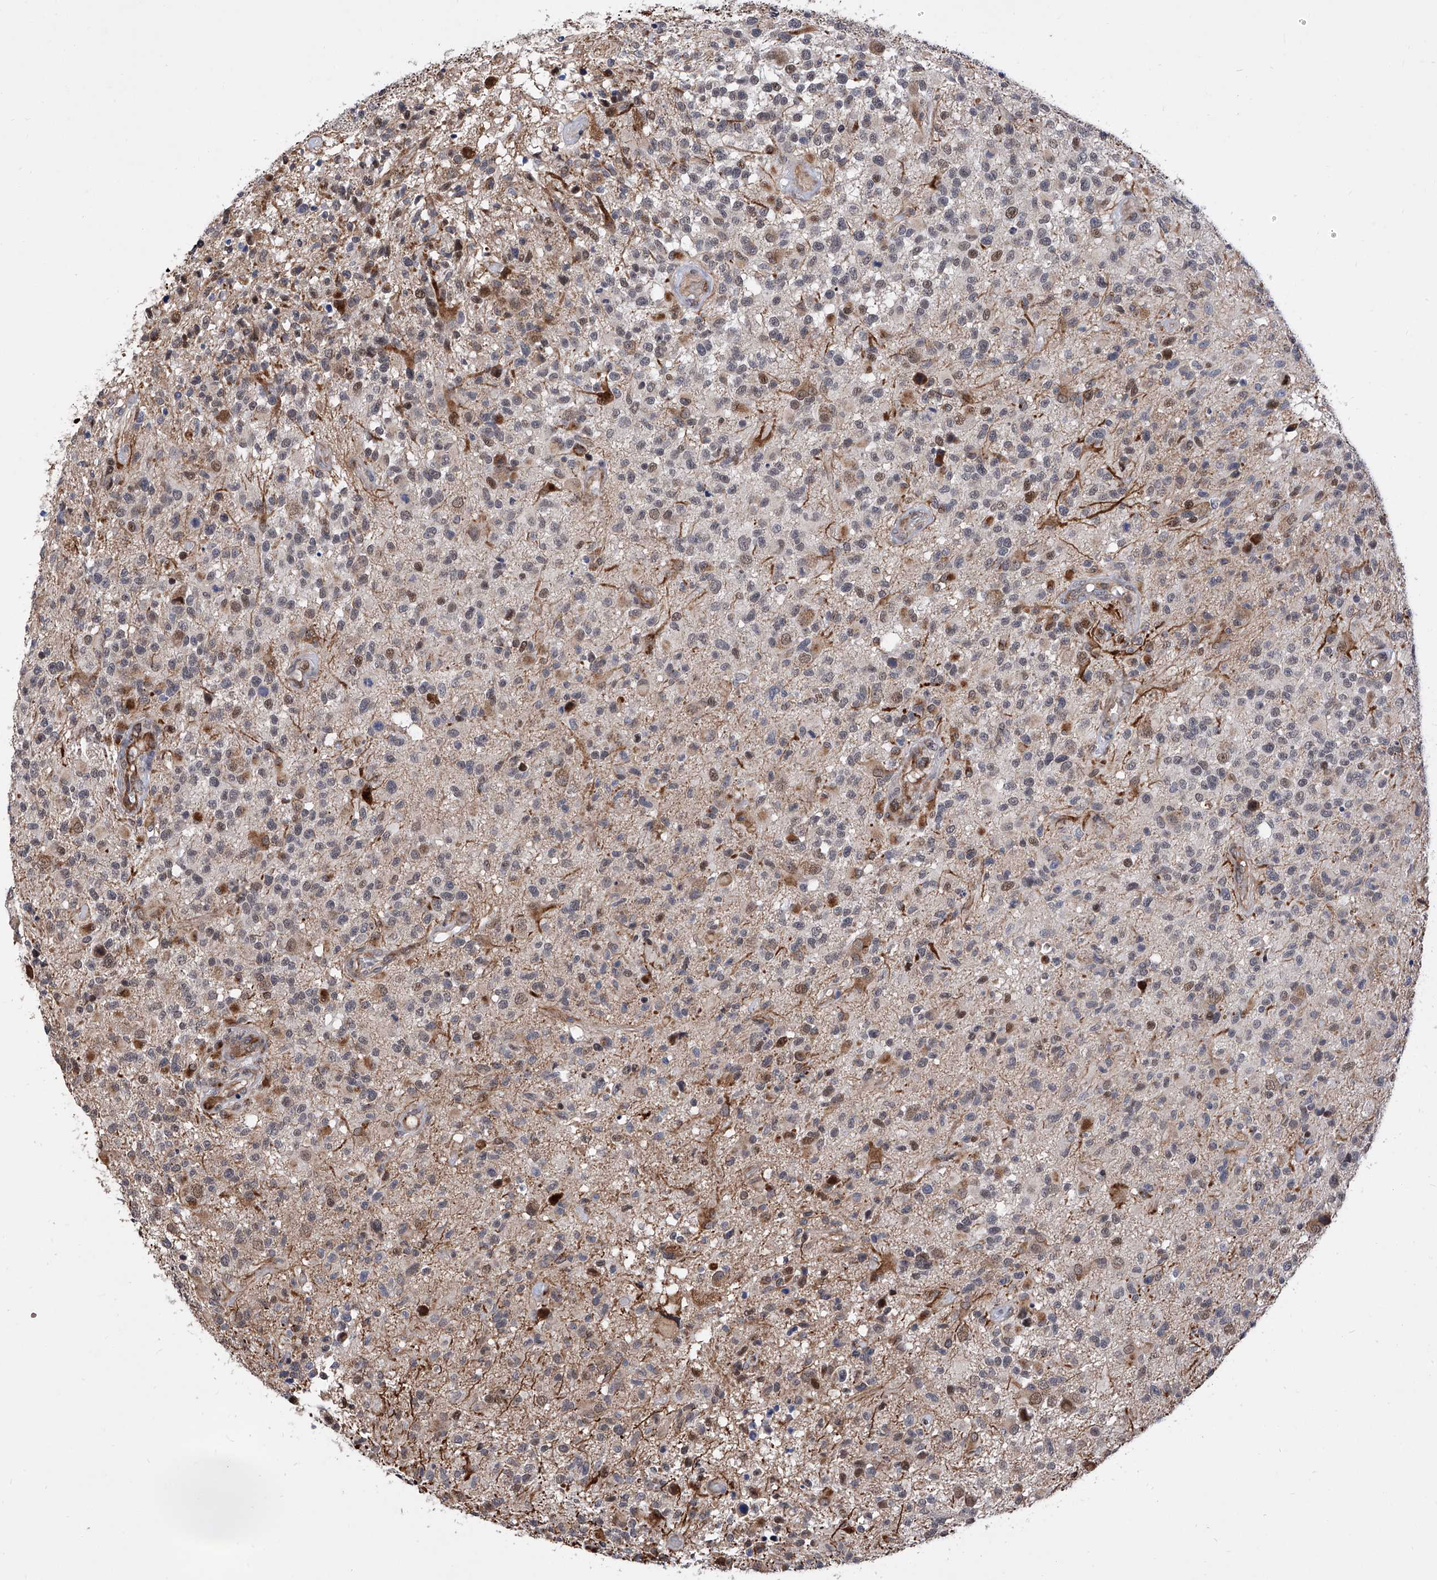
{"staining": {"intensity": "moderate", "quantity": "<25%", "location": "cytoplasmic/membranous,nuclear"}, "tissue": "glioma", "cell_type": "Tumor cells", "image_type": "cancer", "snomed": [{"axis": "morphology", "description": "Glioma, malignant, High grade"}, {"axis": "morphology", "description": "Glioblastoma, NOS"}, {"axis": "topography", "description": "Brain"}], "caption": "Tumor cells display low levels of moderate cytoplasmic/membranous and nuclear expression in about <25% of cells in glioblastoma.", "gene": "FARP2", "patient": {"sex": "male", "age": 60}}